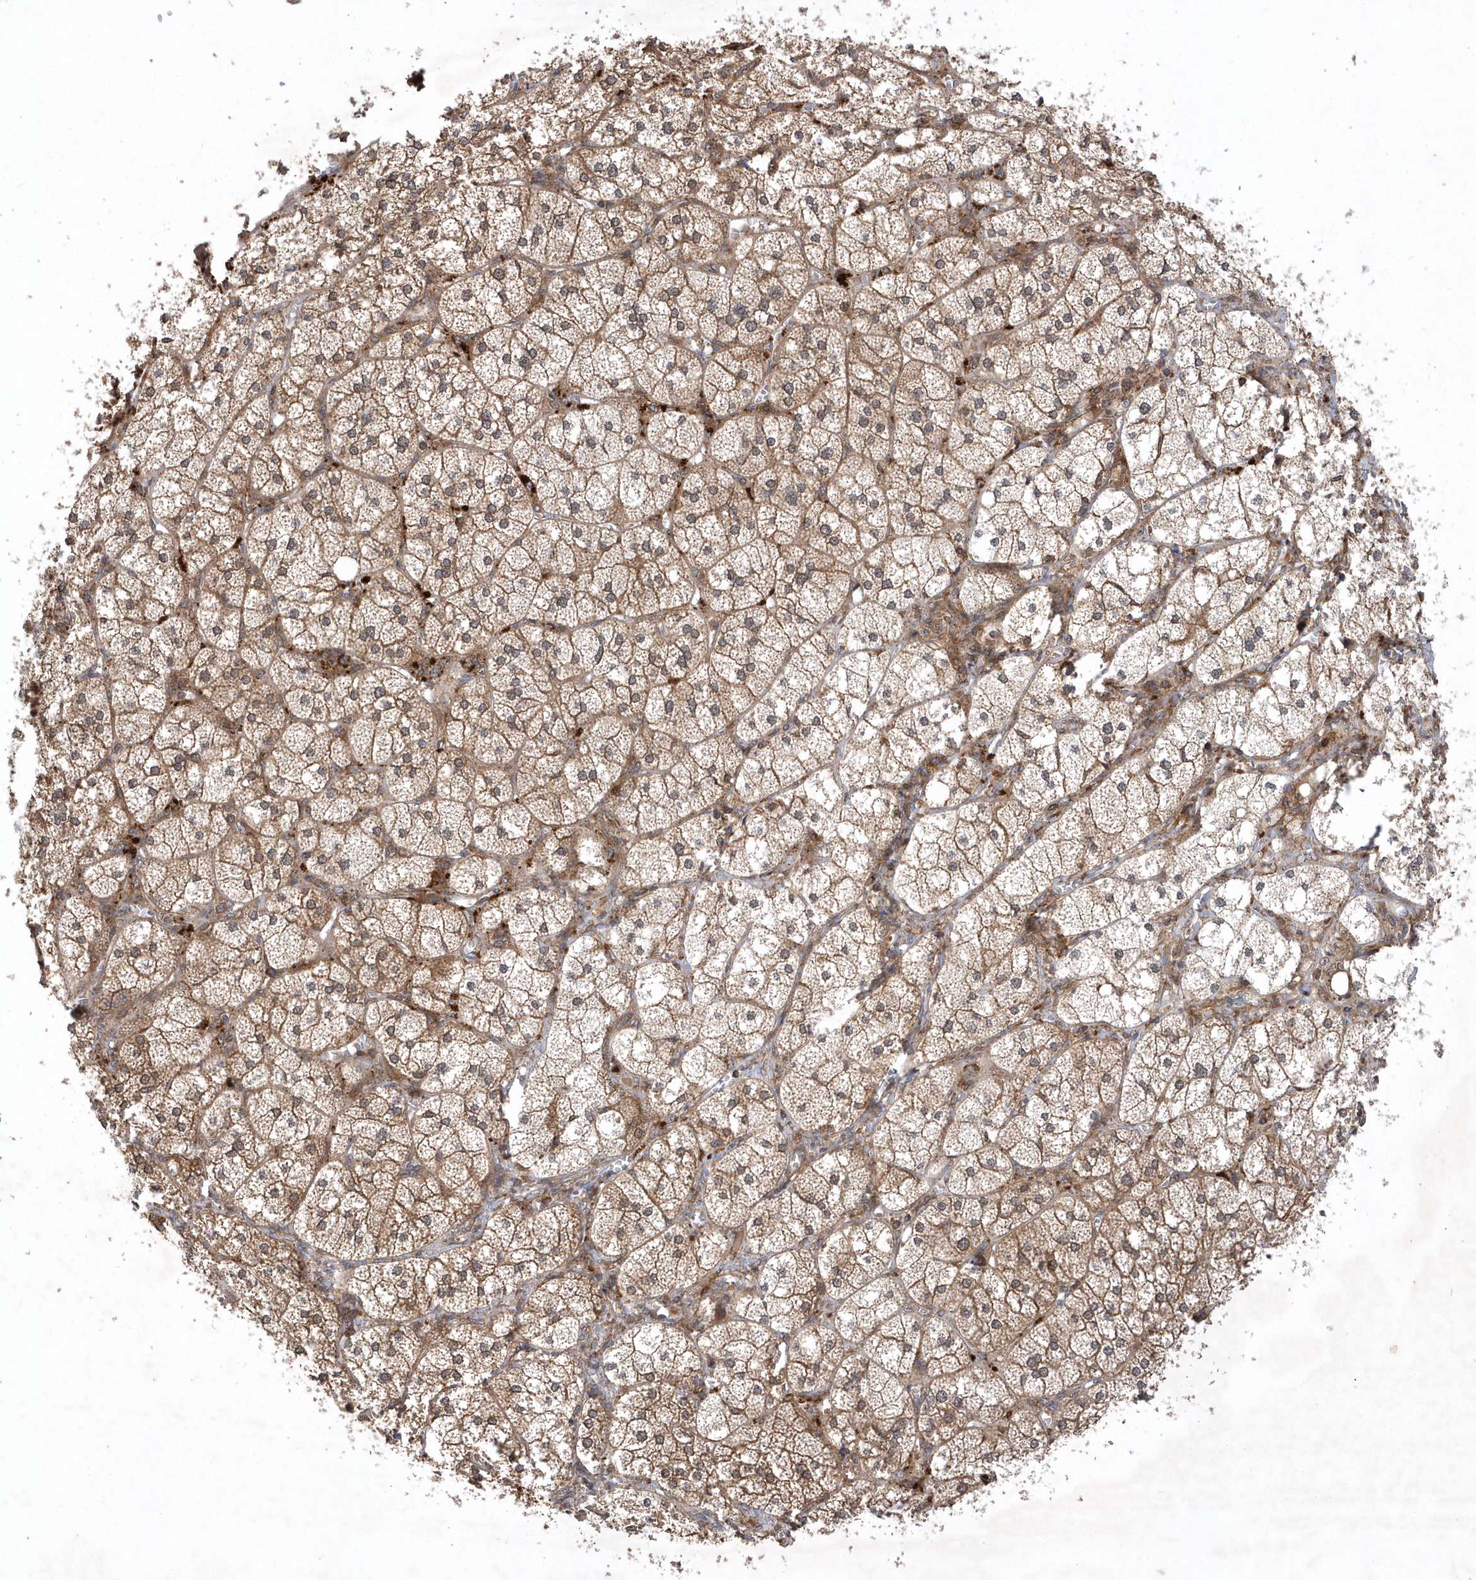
{"staining": {"intensity": "moderate", "quantity": ">75%", "location": "cytoplasmic/membranous"}, "tissue": "adrenal gland", "cell_type": "Glandular cells", "image_type": "normal", "snomed": [{"axis": "morphology", "description": "Normal tissue, NOS"}, {"axis": "topography", "description": "Adrenal gland"}], "caption": "Adrenal gland stained with DAB (3,3'-diaminobenzidine) immunohistochemistry displays medium levels of moderate cytoplasmic/membranous expression in about >75% of glandular cells.", "gene": "GFM2", "patient": {"sex": "female", "age": 61}}